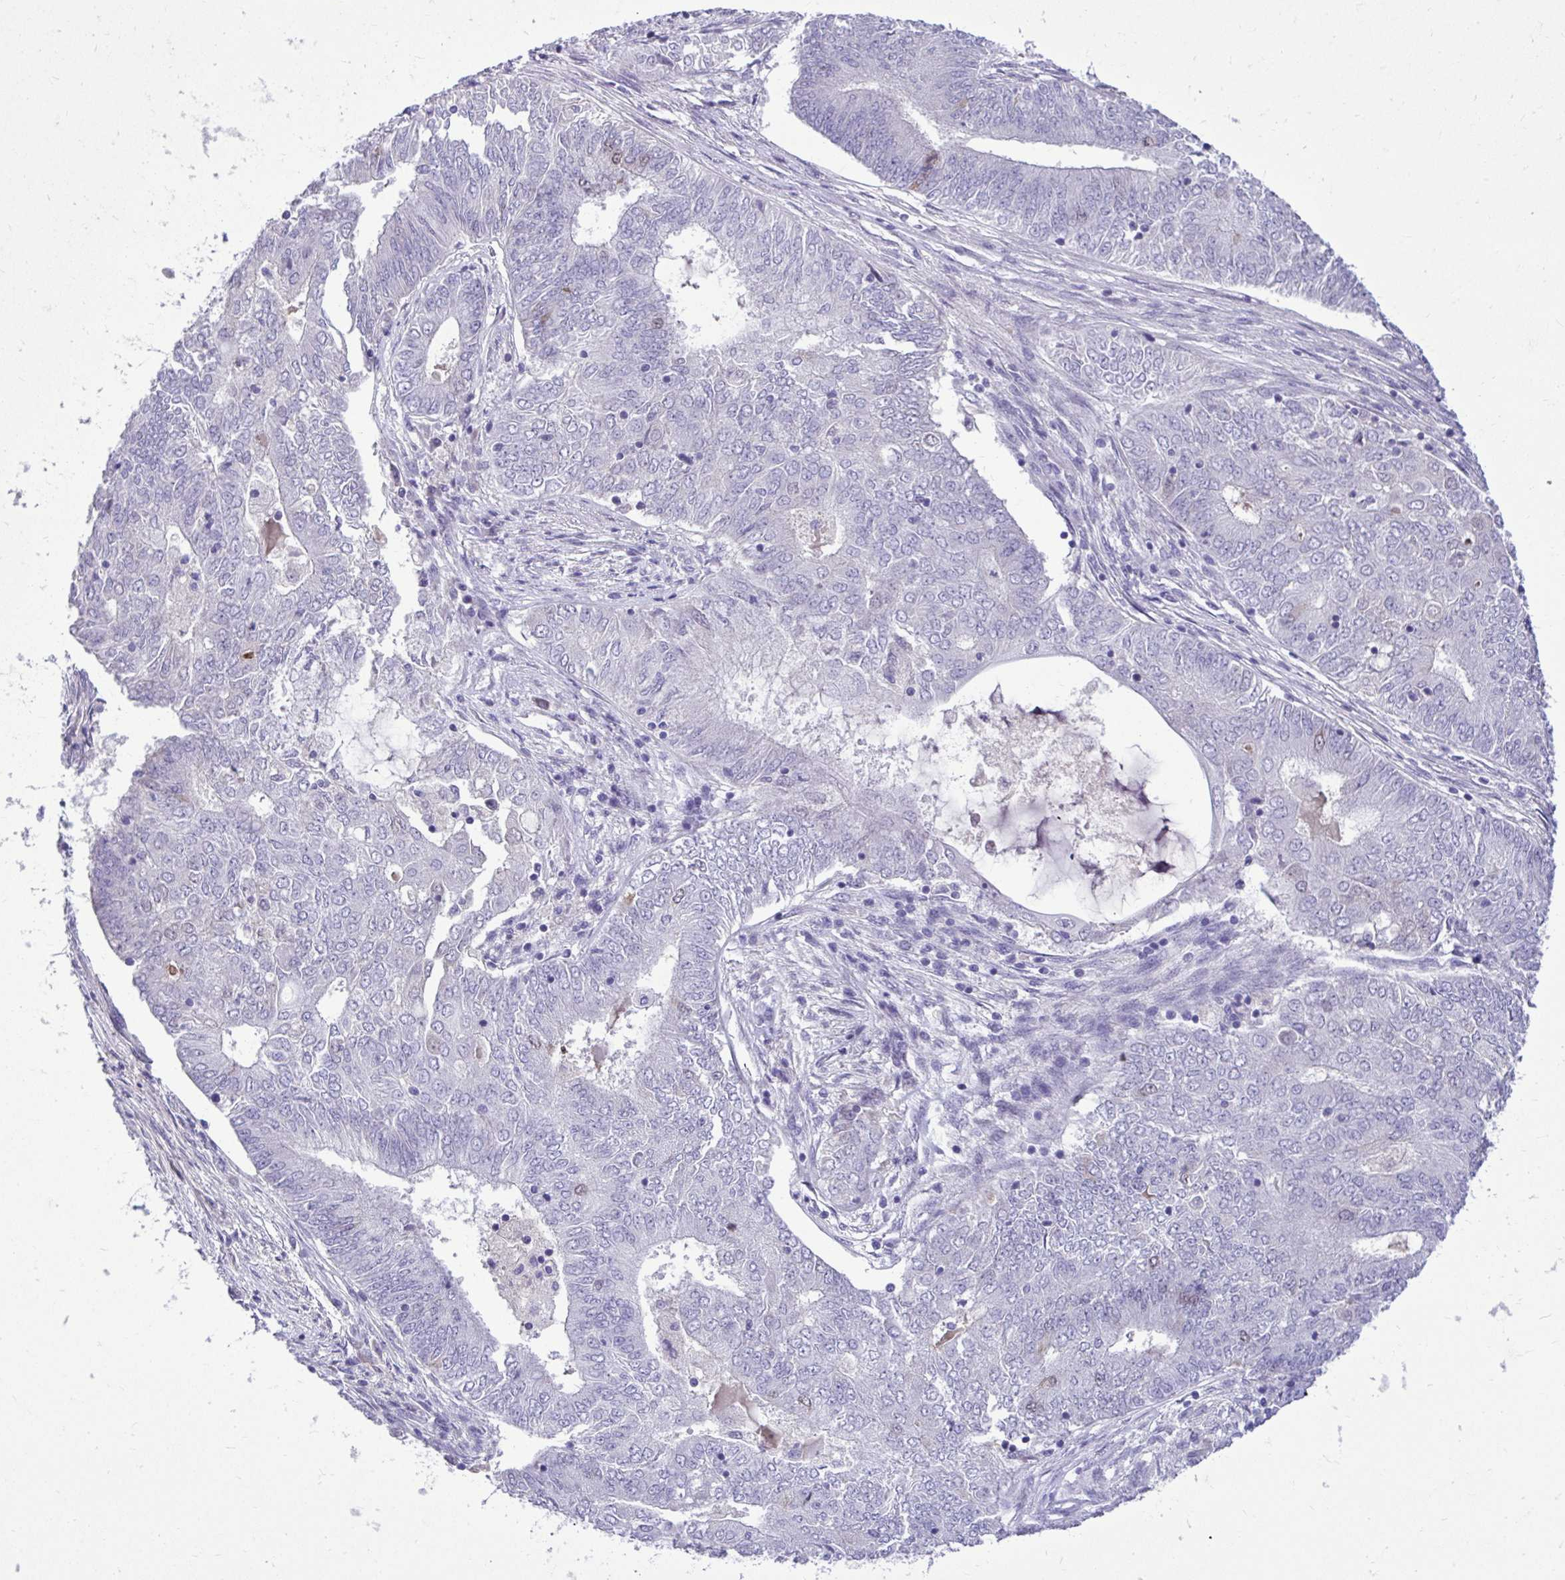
{"staining": {"intensity": "moderate", "quantity": "<25%", "location": "cytoplasmic/membranous,nuclear"}, "tissue": "endometrial cancer", "cell_type": "Tumor cells", "image_type": "cancer", "snomed": [{"axis": "morphology", "description": "Adenocarcinoma, NOS"}, {"axis": "topography", "description": "Endometrium"}], "caption": "This histopathology image reveals endometrial cancer stained with IHC to label a protein in brown. The cytoplasmic/membranous and nuclear of tumor cells show moderate positivity for the protein. Nuclei are counter-stained blue.", "gene": "CDC20", "patient": {"sex": "female", "age": 62}}